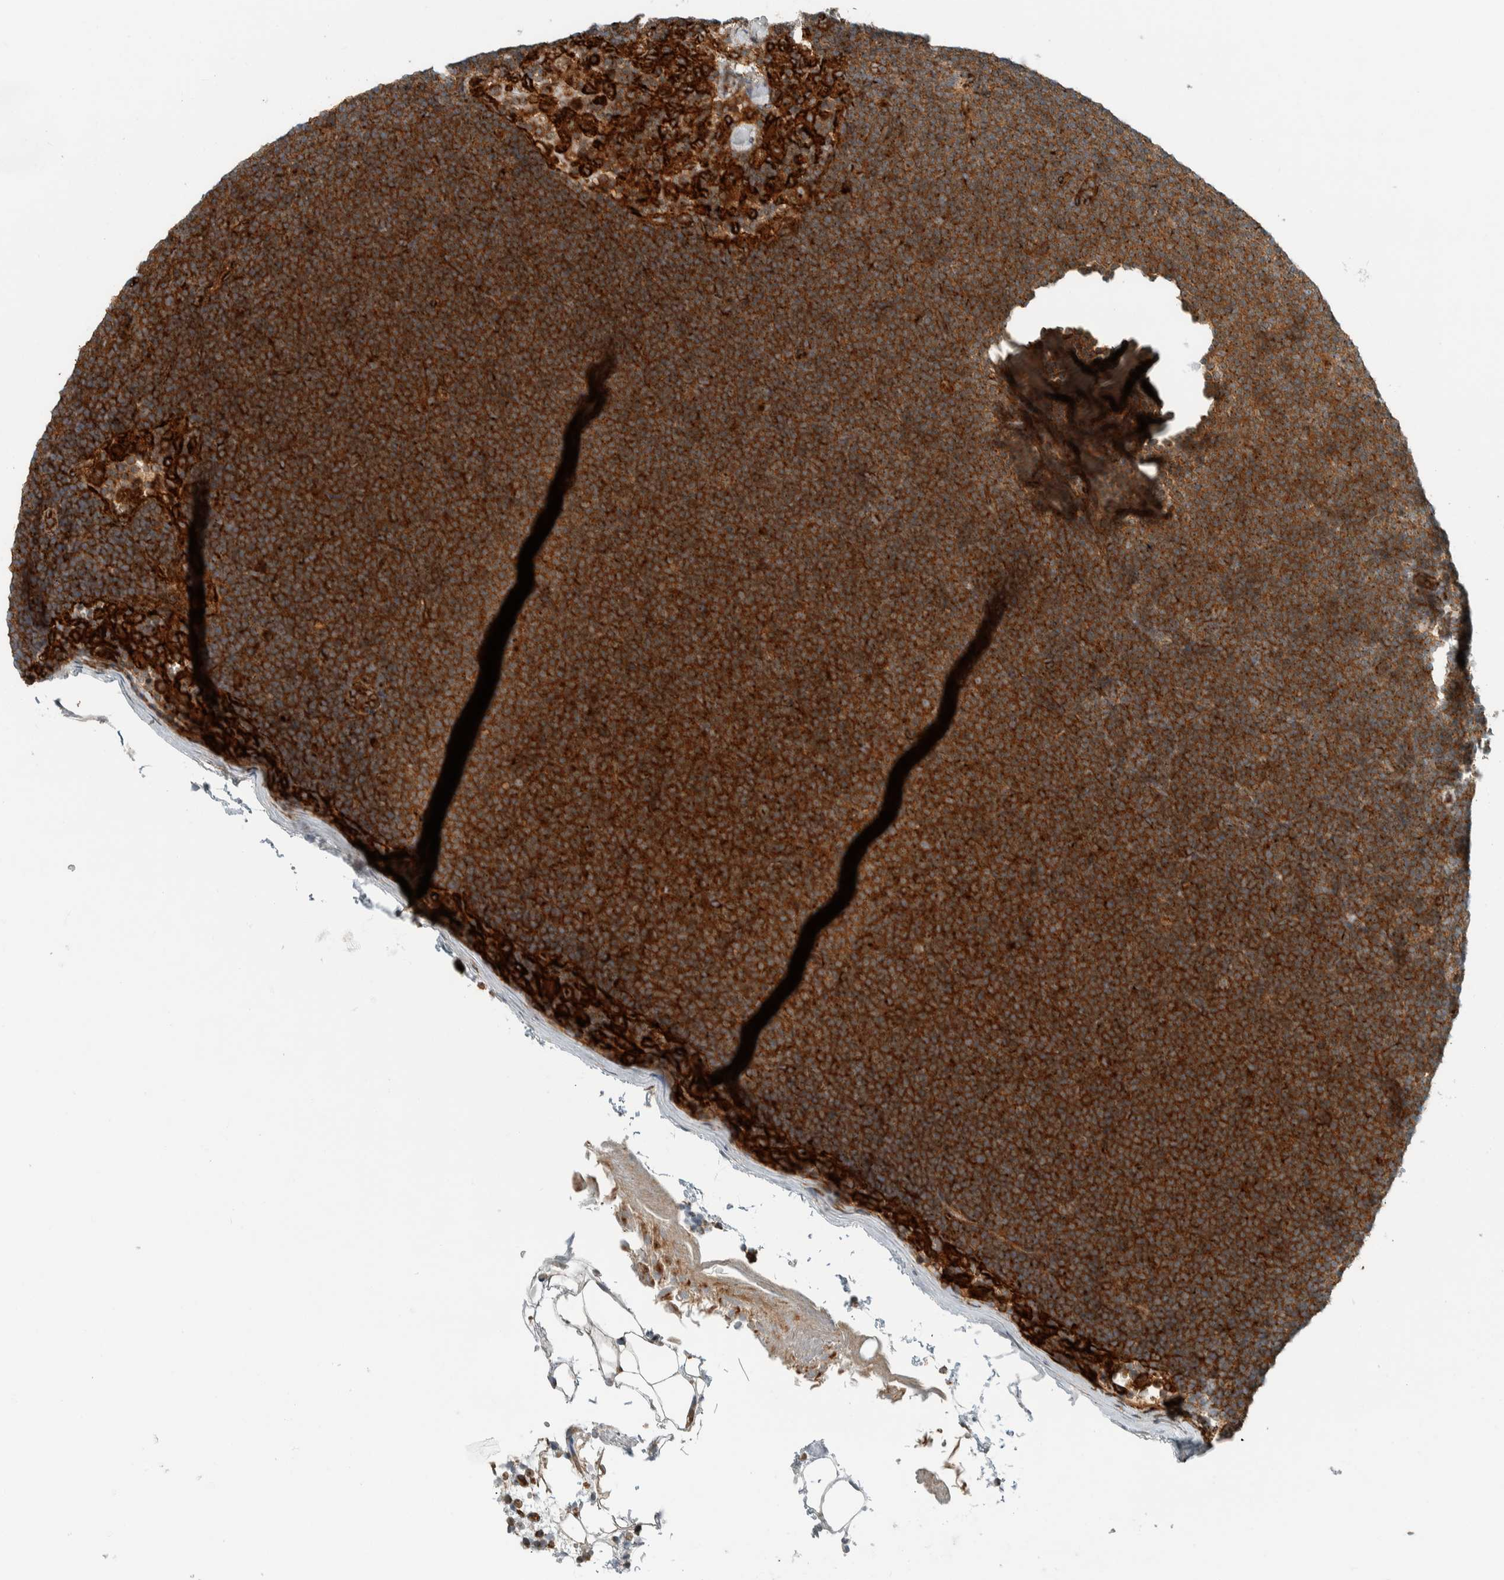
{"staining": {"intensity": "strong", "quantity": ">75%", "location": "cytoplasmic/membranous"}, "tissue": "lymphoma", "cell_type": "Tumor cells", "image_type": "cancer", "snomed": [{"axis": "morphology", "description": "Malignant lymphoma, non-Hodgkin's type, Low grade"}, {"axis": "topography", "description": "Lymph node"}], "caption": "Strong cytoplasmic/membranous protein positivity is seen in approximately >75% of tumor cells in malignant lymphoma, non-Hodgkin's type (low-grade). (IHC, brightfield microscopy, high magnification).", "gene": "EXOC7", "patient": {"sex": "female", "age": 53}}